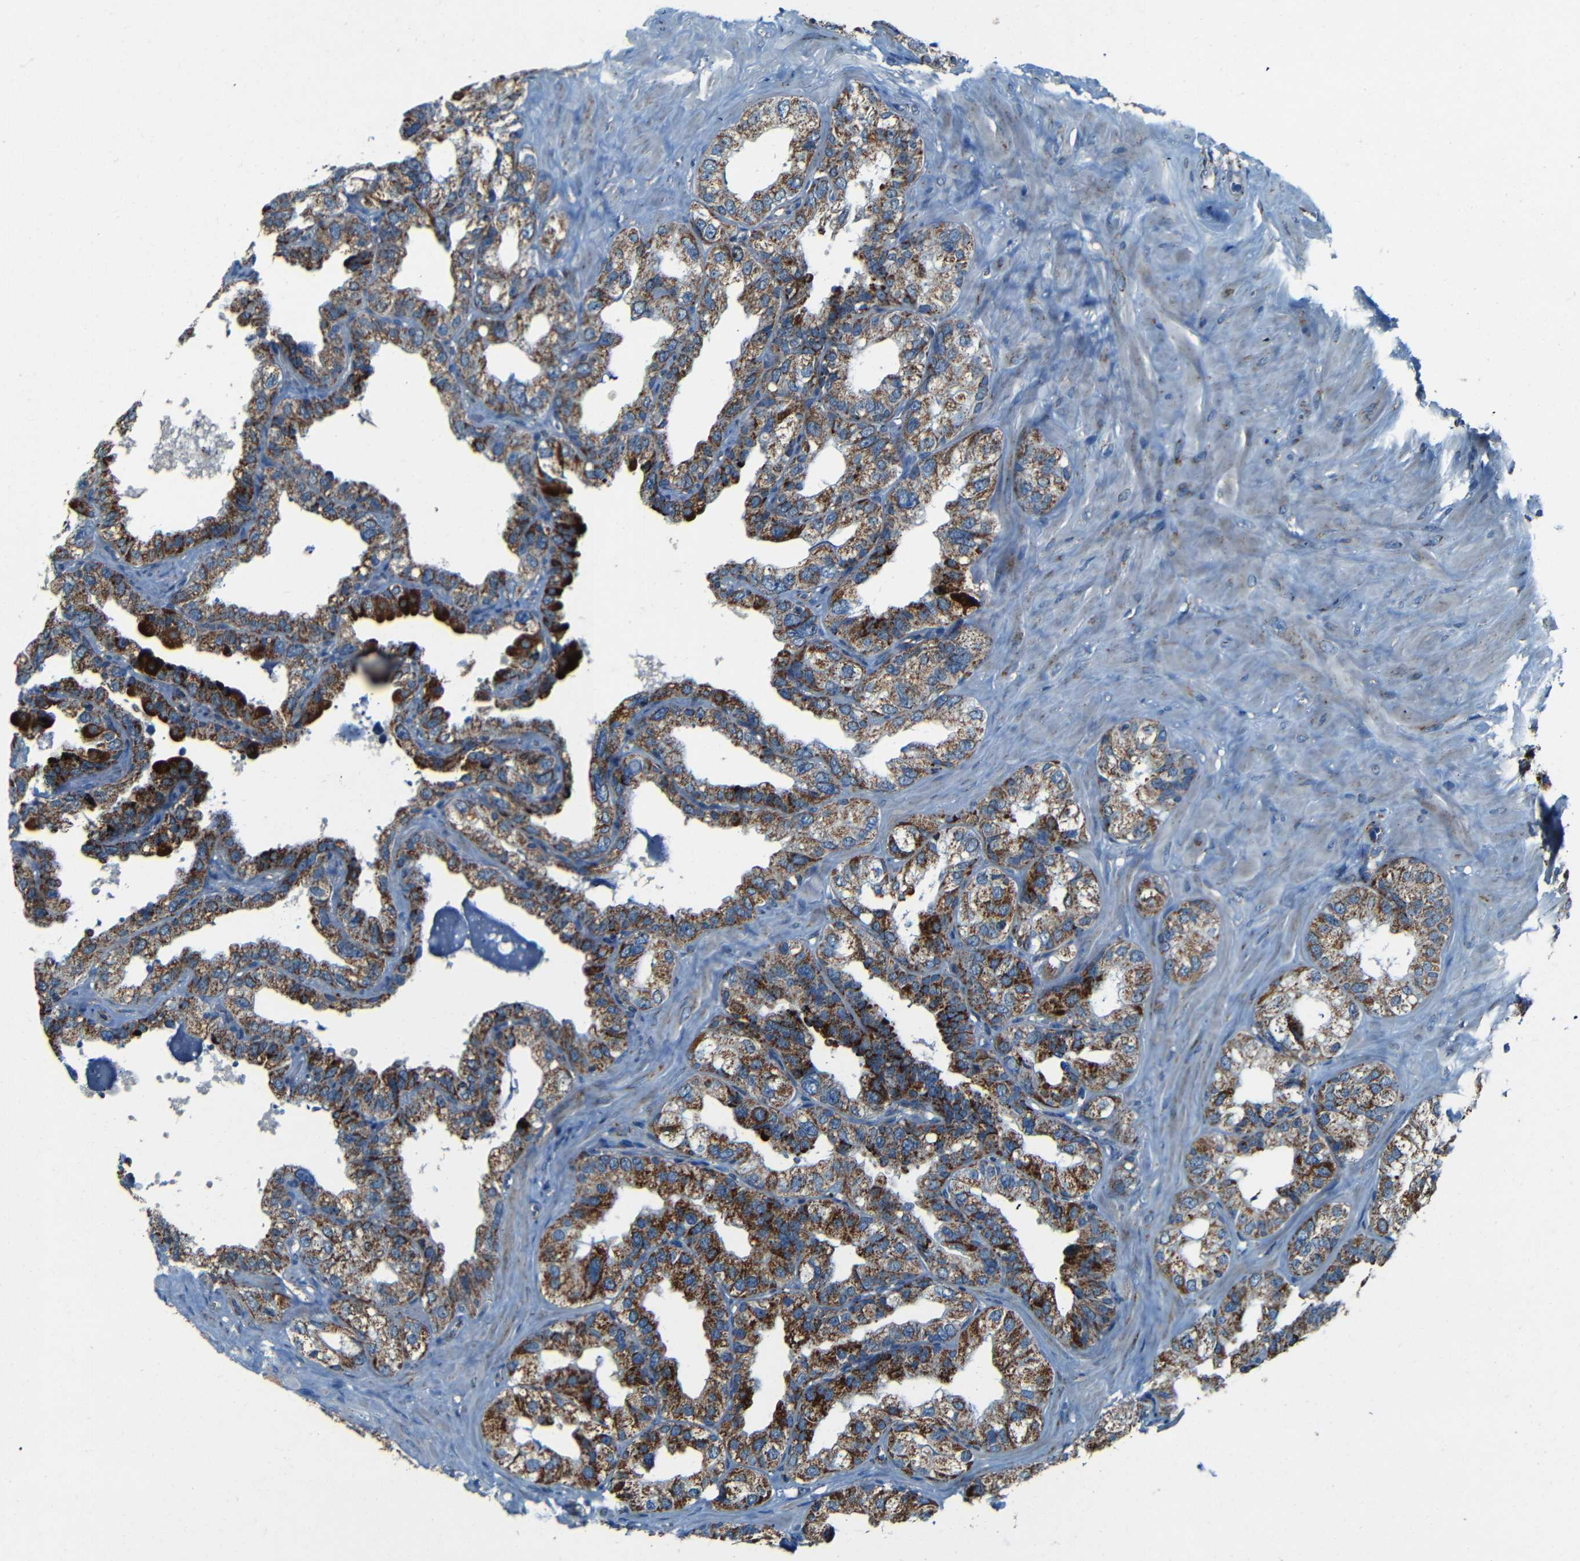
{"staining": {"intensity": "strong", "quantity": ">75%", "location": "cytoplasmic/membranous"}, "tissue": "seminal vesicle", "cell_type": "Glandular cells", "image_type": "normal", "snomed": [{"axis": "morphology", "description": "Normal tissue, NOS"}, {"axis": "topography", "description": "Seminal veicle"}], "caption": "Immunohistochemistry (IHC) staining of benign seminal vesicle, which demonstrates high levels of strong cytoplasmic/membranous positivity in approximately >75% of glandular cells indicating strong cytoplasmic/membranous protein staining. The staining was performed using DAB (3,3'-diaminobenzidine) (brown) for protein detection and nuclei were counterstained in hematoxylin (blue).", "gene": "WSCD2", "patient": {"sex": "male", "age": 68}}